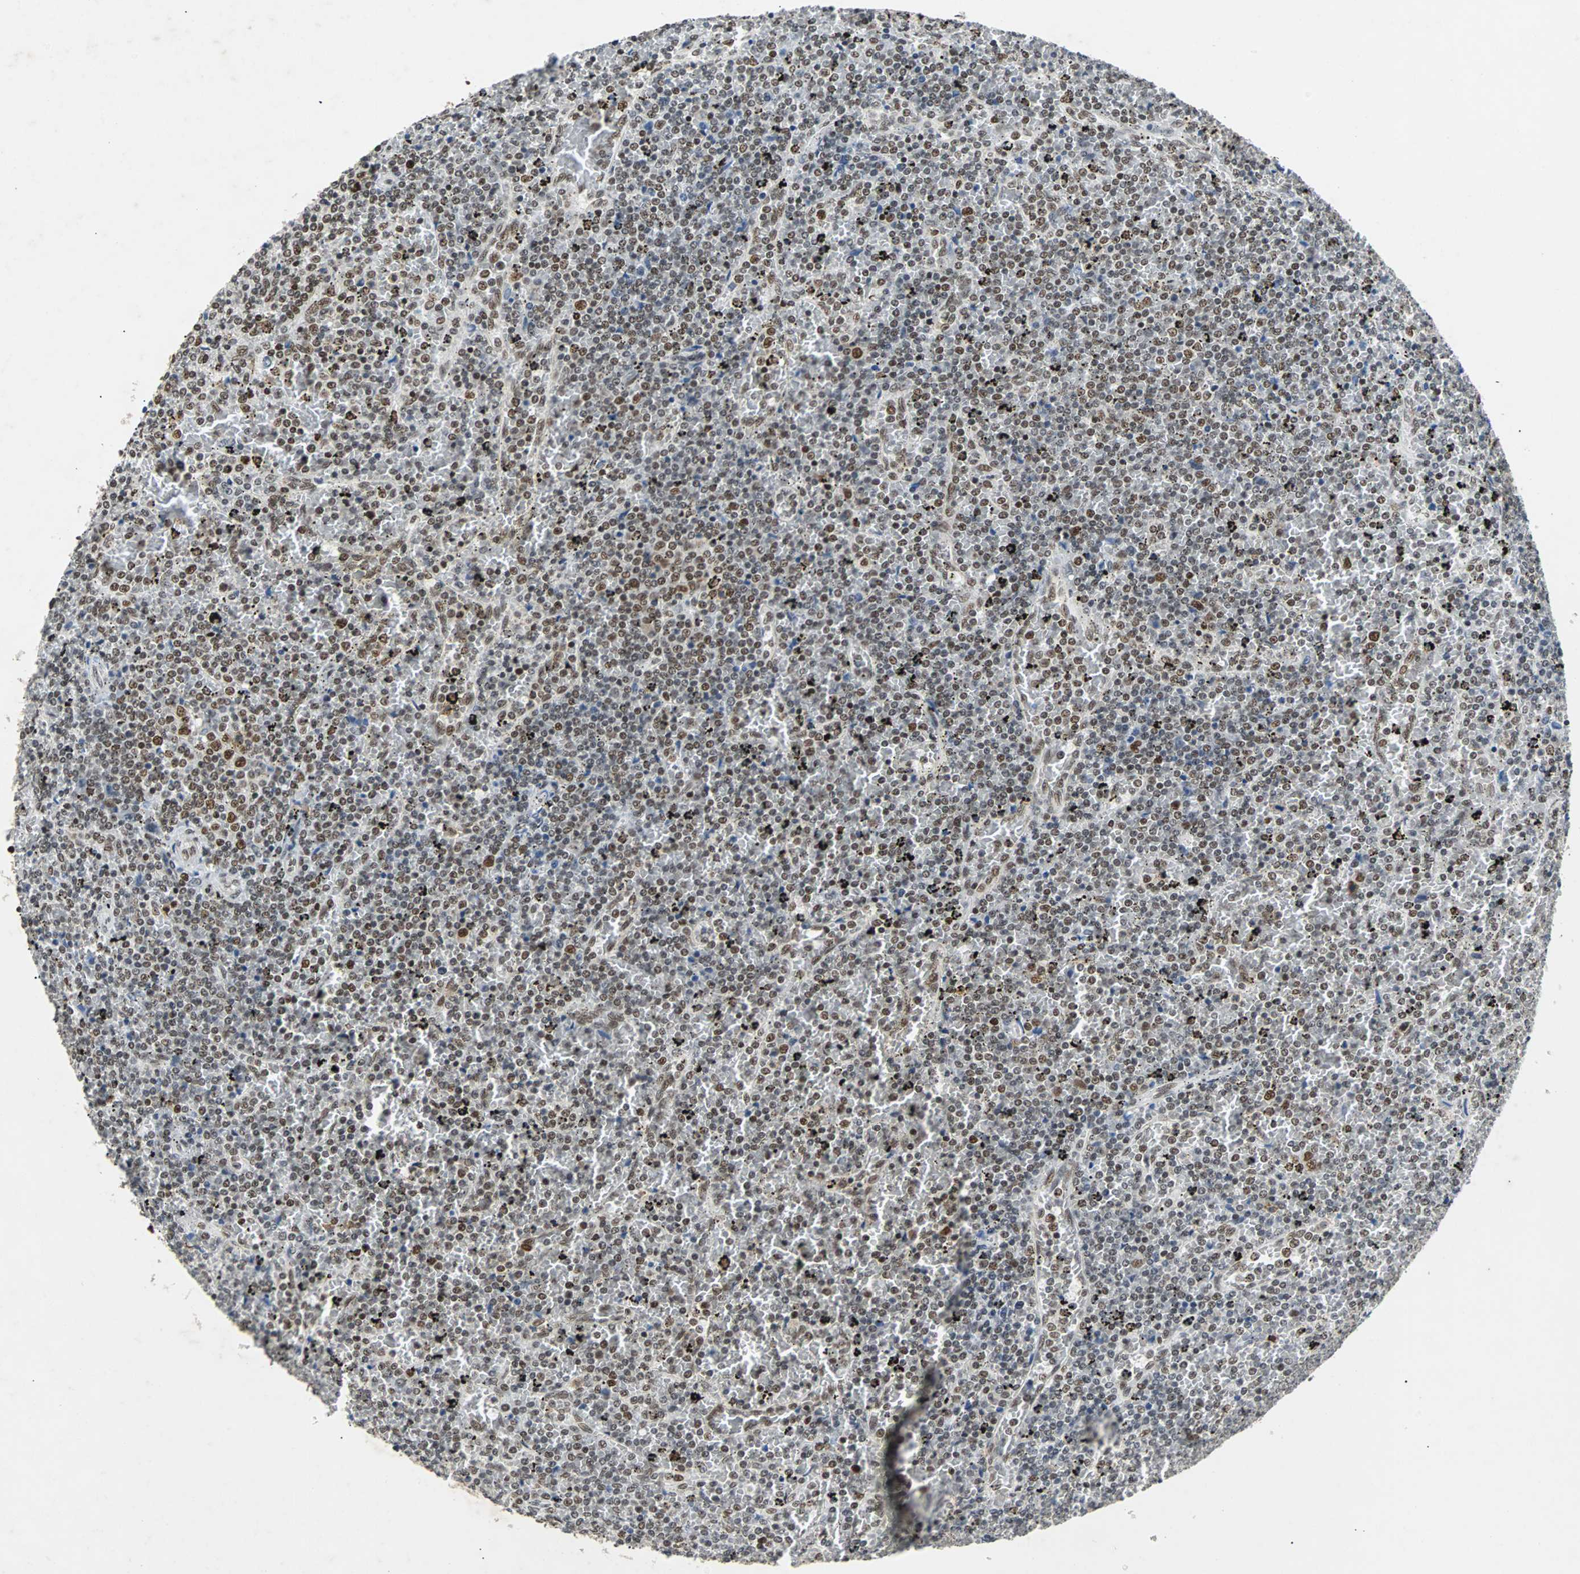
{"staining": {"intensity": "moderate", "quantity": ">75%", "location": "nuclear"}, "tissue": "lymphoma", "cell_type": "Tumor cells", "image_type": "cancer", "snomed": [{"axis": "morphology", "description": "Malignant lymphoma, non-Hodgkin's type, Low grade"}, {"axis": "topography", "description": "Spleen"}], "caption": "About >75% of tumor cells in human lymphoma display moderate nuclear protein staining as visualized by brown immunohistochemical staining.", "gene": "GATAD2A", "patient": {"sex": "female", "age": 77}}